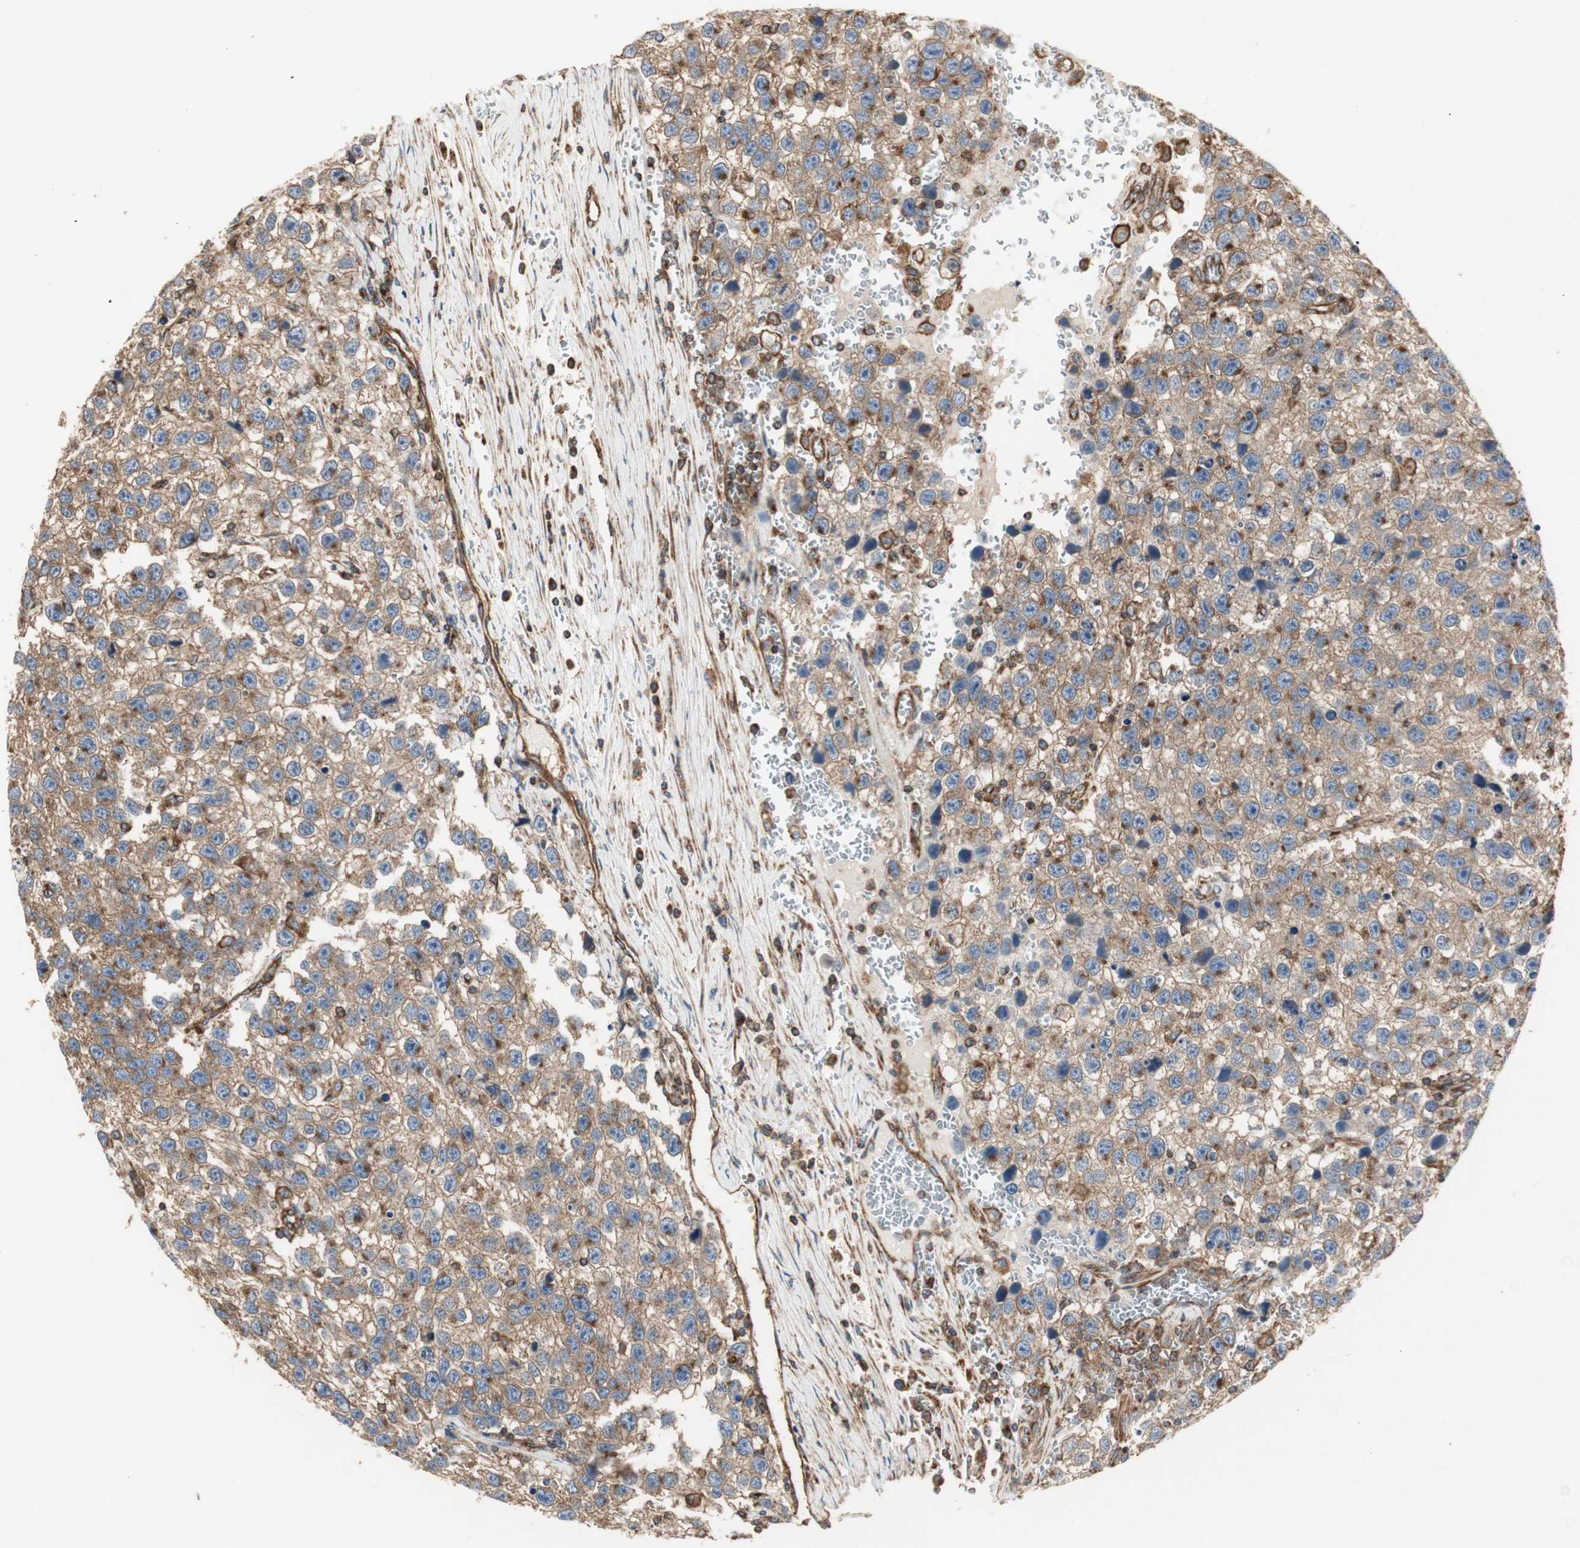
{"staining": {"intensity": "moderate", "quantity": ">75%", "location": "cytoplasmic/membranous"}, "tissue": "testis cancer", "cell_type": "Tumor cells", "image_type": "cancer", "snomed": [{"axis": "morphology", "description": "Seminoma, NOS"}, {"axis": "topography", "description": "Testis"}], "caption": "A micrograph showing moderate cytoplasmic/membranous positivity in approximately >75% of tumor cells in testis cancer, as visualized by brown immunohistochemical staining.", "gene": "H6PD", "patient": {"sex": "male", "age": 33}}